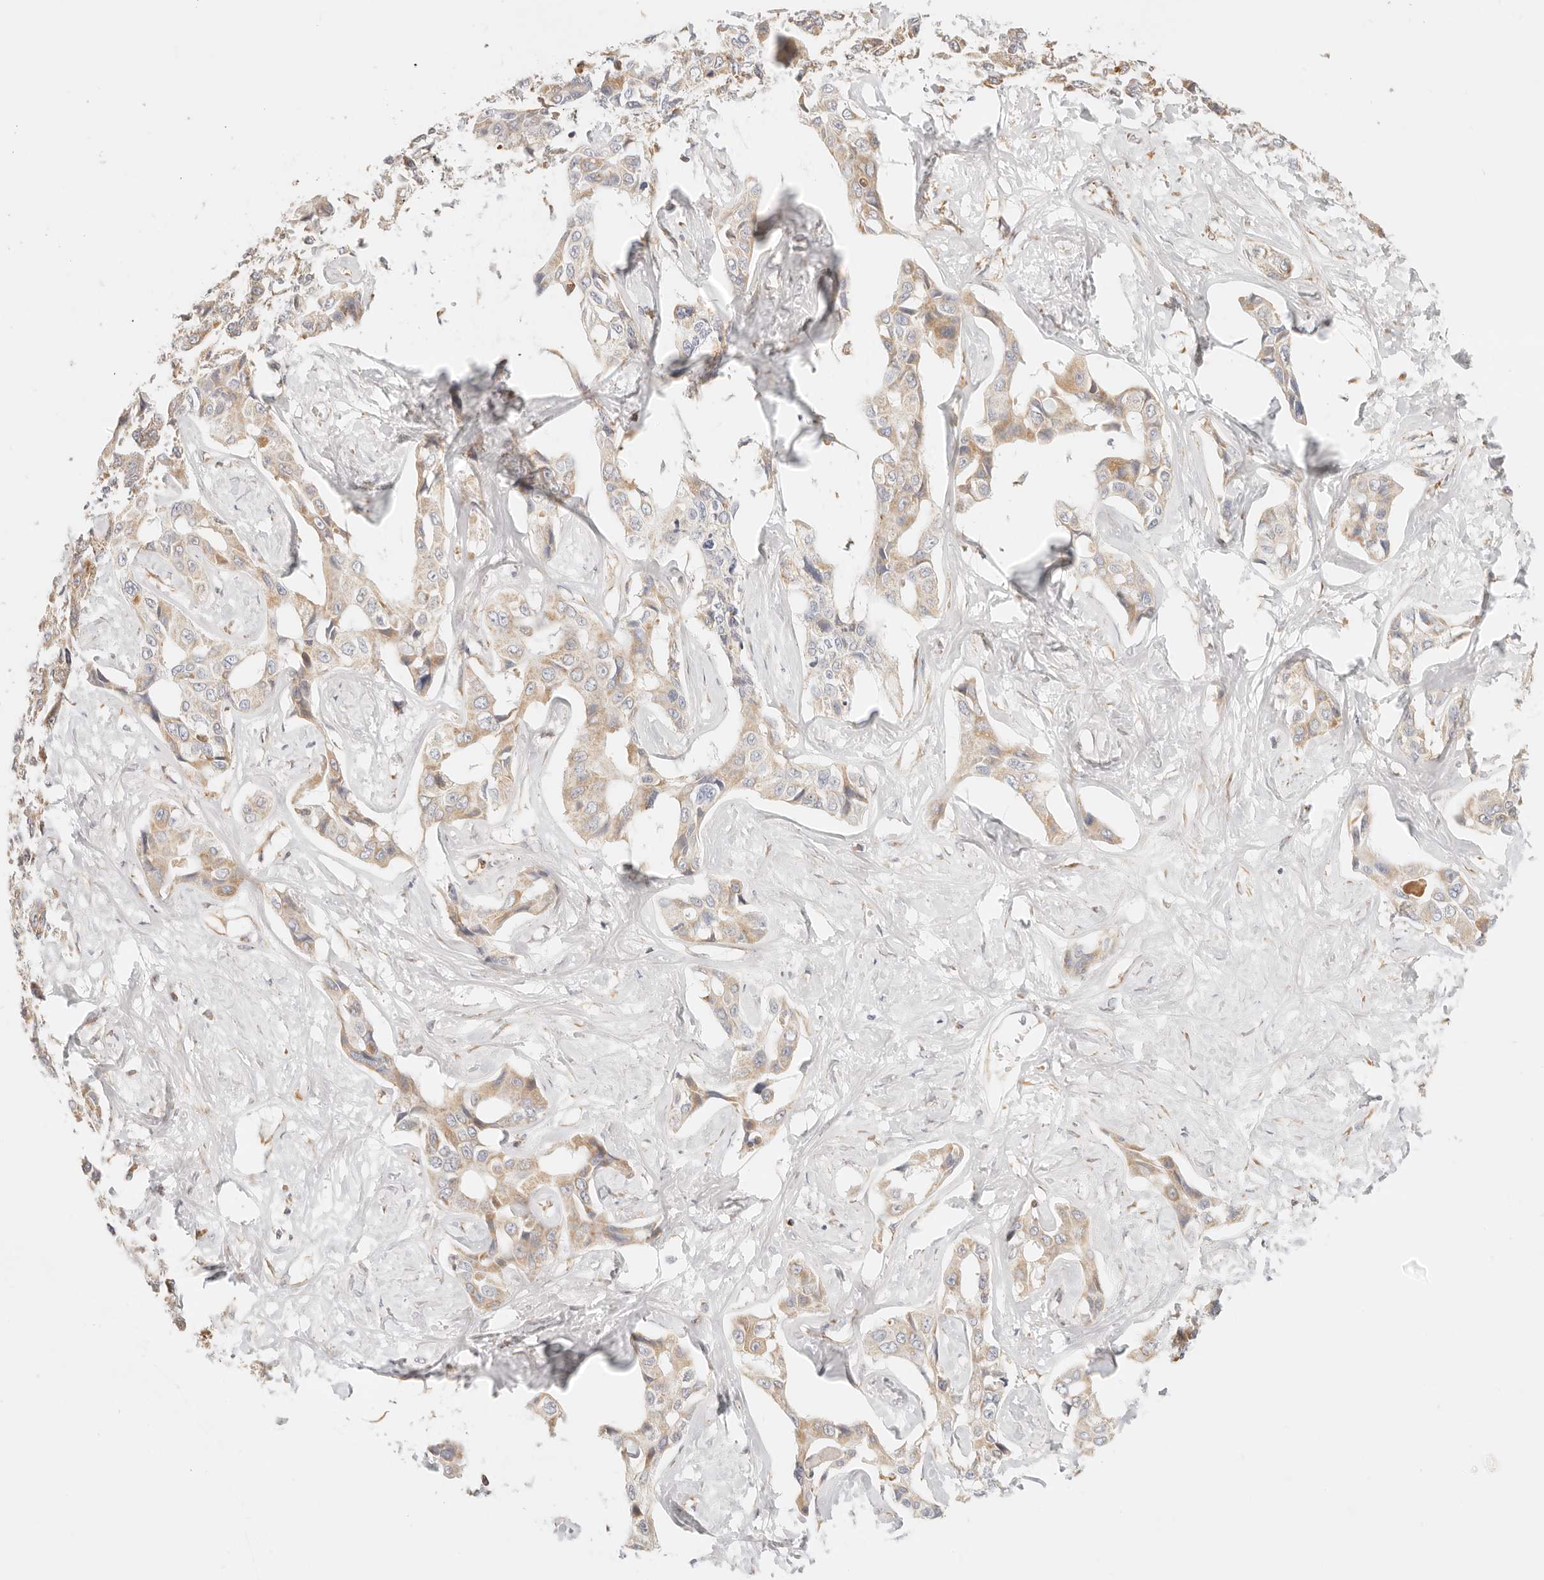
{"staining": {"intensity": "weak", "quantity": ">75%", "location": "cytoplasmic/membranous"}, "tissue": "liver cancer", "cell_type": "Tumor cells", "image_type": "cancer", "snomed": [{"axis": "morphology", "description": "Cholangiocarcinoma"}, {"axis": "topography", "description": "Liver"}], "caption": "About >75% of tumor cells in liver cancer (cholangiocarcinoma) demonstrate weak cytoplasmic/membranous protein positivity as visualized by brown immunohistochemical staining.", "gene": "ZC3H11A", "patient": {"sex": "male", "age": 59}}